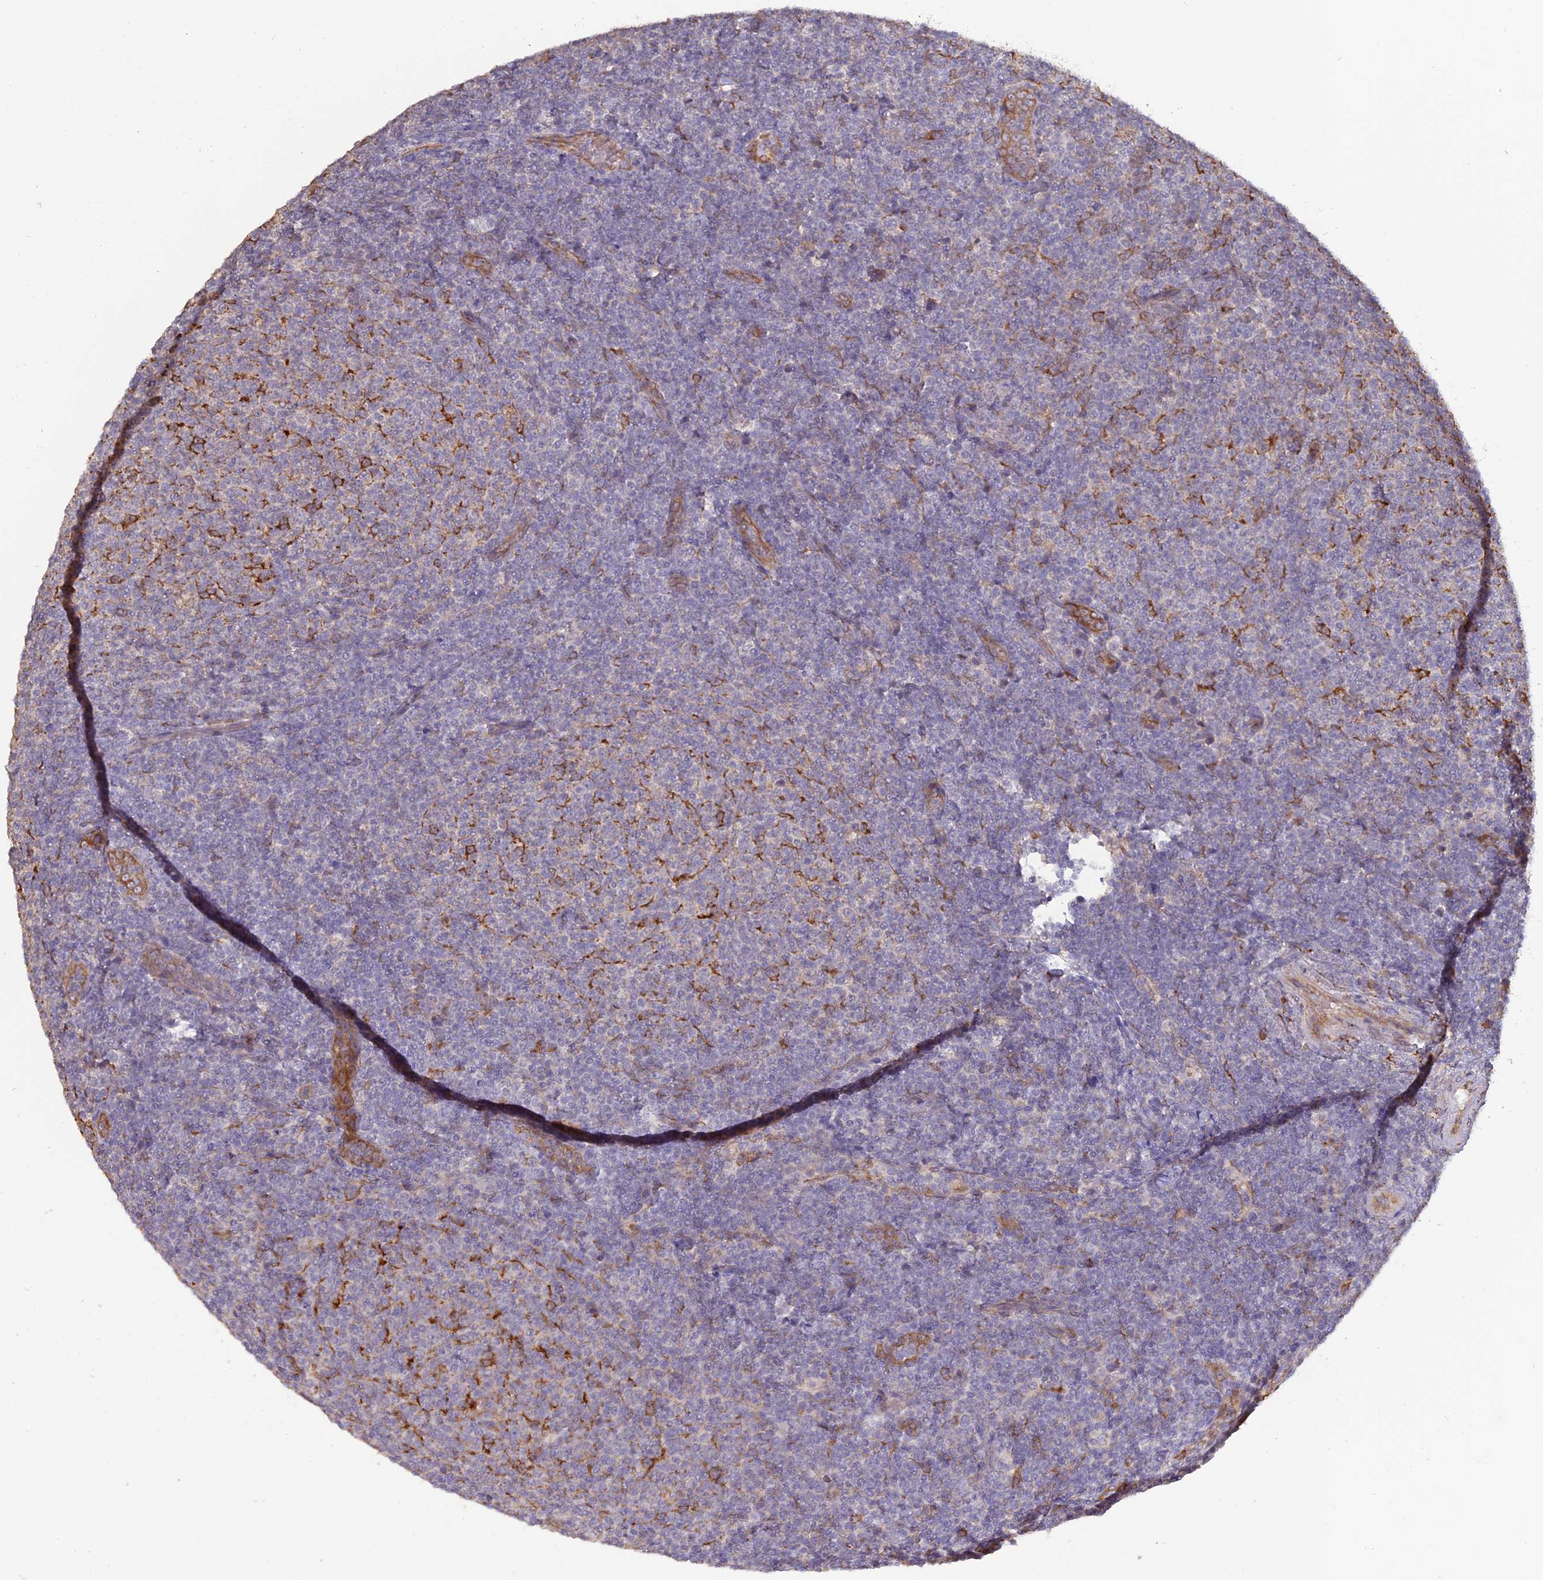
{"staining": {"intensity": "moderate", "quantity": "<25%", "location": "cytoplasmic/membranous"}, "tissue": "lymphoma", "cell_type": "Tumor cells", "image_type": "cancer", "snomed": [{"axis": "morphology", "description": "Malignant lymphoma, non-Hodgkin's type, Low grade"}, {"axis": "topography", "description": "Lymph node"}], "caption": "Immunohistochemistry of human low-grade malignant lymphoma, non-Hodgkin's type reveals low levels of moderate cytoplasmic/membranous positivity in approximately <25% of tumor cells.", "gene": "PPIC", "patient": {"sex": "male", "age": 66}}